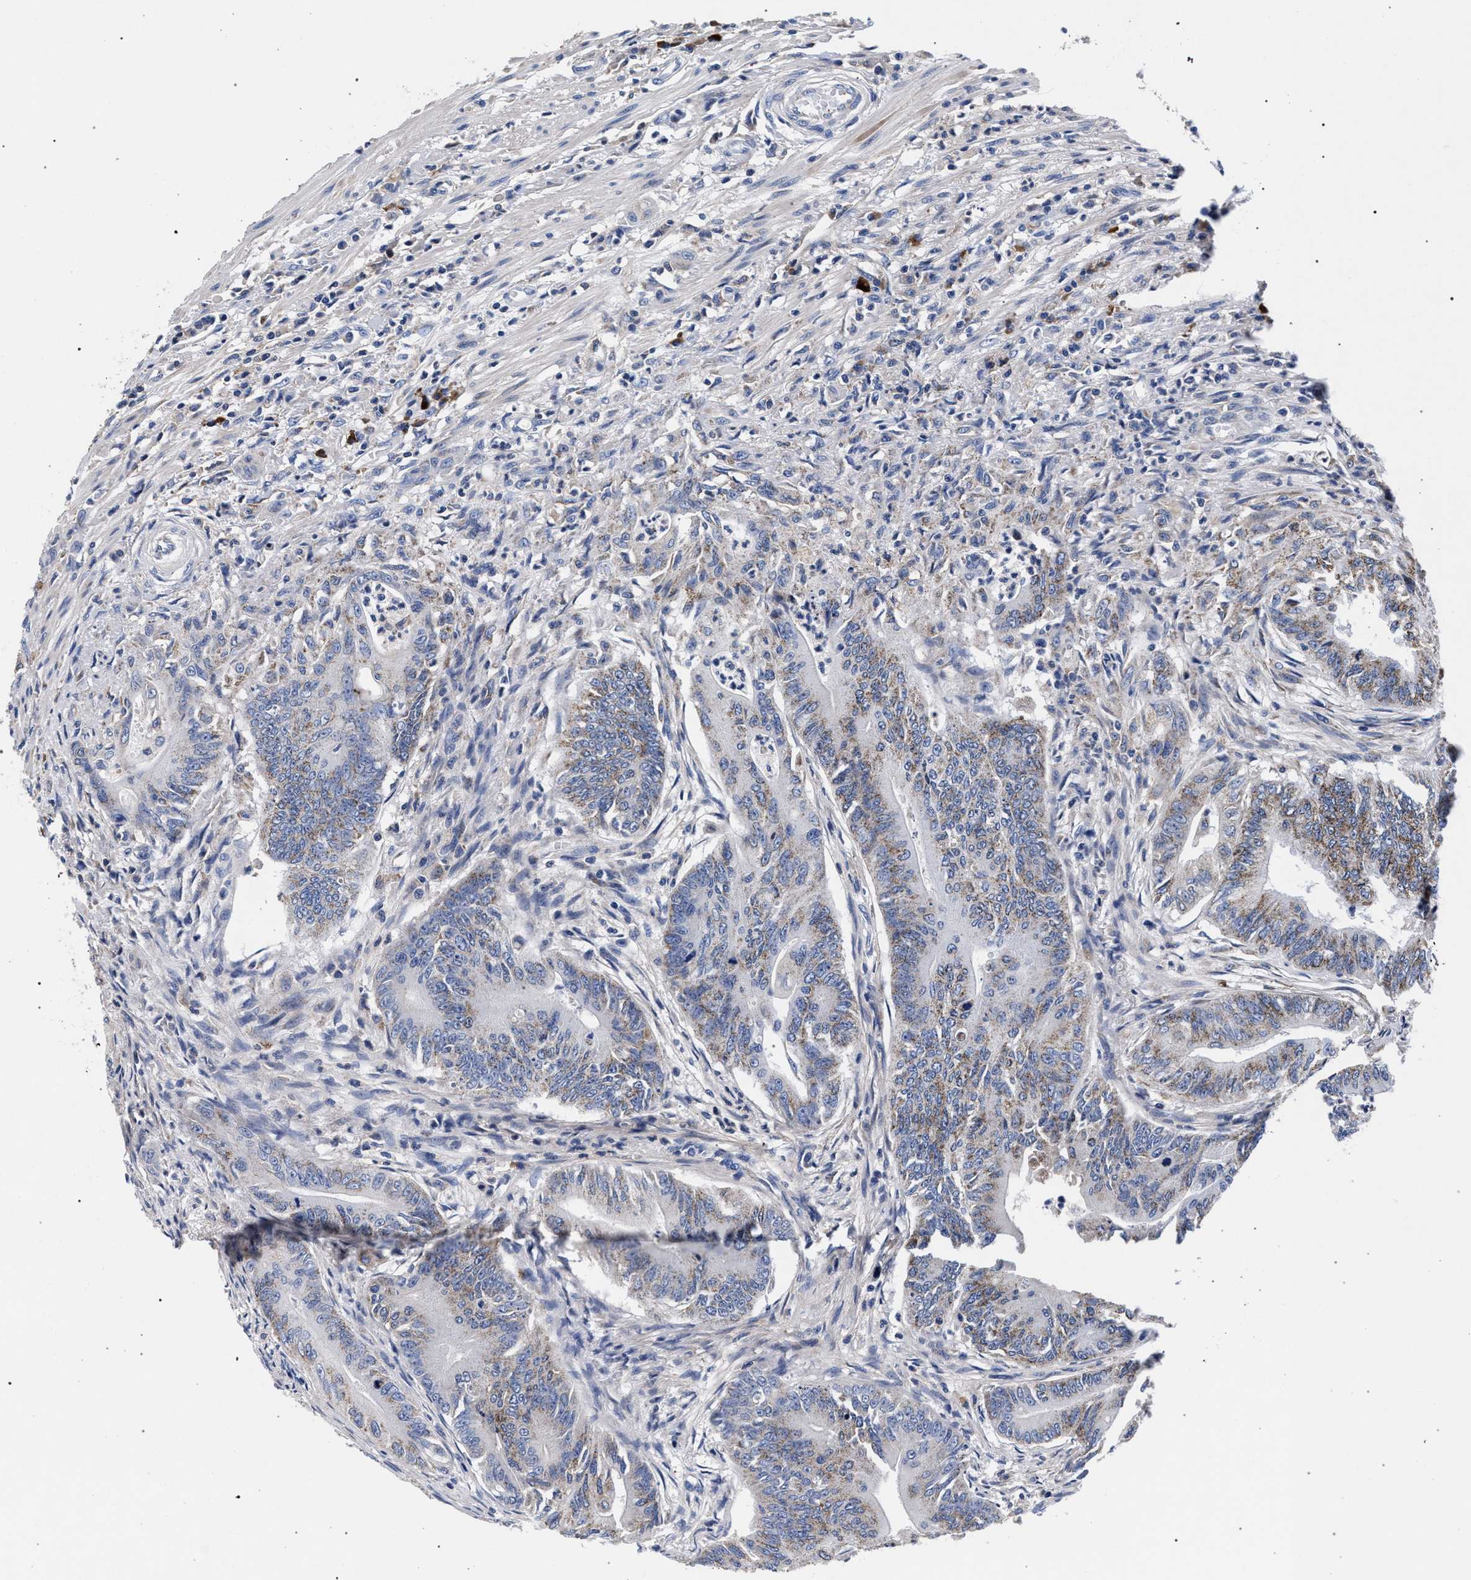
{"staining": {"intensity": "moderate", "quantity": ">75%", "location": "cytoplasmic/membranous"}, "tissue": "colorectal cancer", "cell_type": "Tumor cells", "image_type": "cancer", "snomed": [{"axis": "morphology", "description": "Adenoma, NOS"}, {"axis": "morphology", "description": "Adenocarcinoma, NOS"}, {"axis": "topography", "description": "Colon"}], "caption": "A micrograph of human colorectal adenocarcinoma stained for a protein exhibits moderate cytoplasmic/membranous brown staining in tumor cells. The staining was performed using DAB to visualize the protein expression in brown, while the nuclei were stained in blue with hematoxylin (Magnification: 20x).", "gene": "ACOX1", "patient": {"sex": "male", "age": 79}}